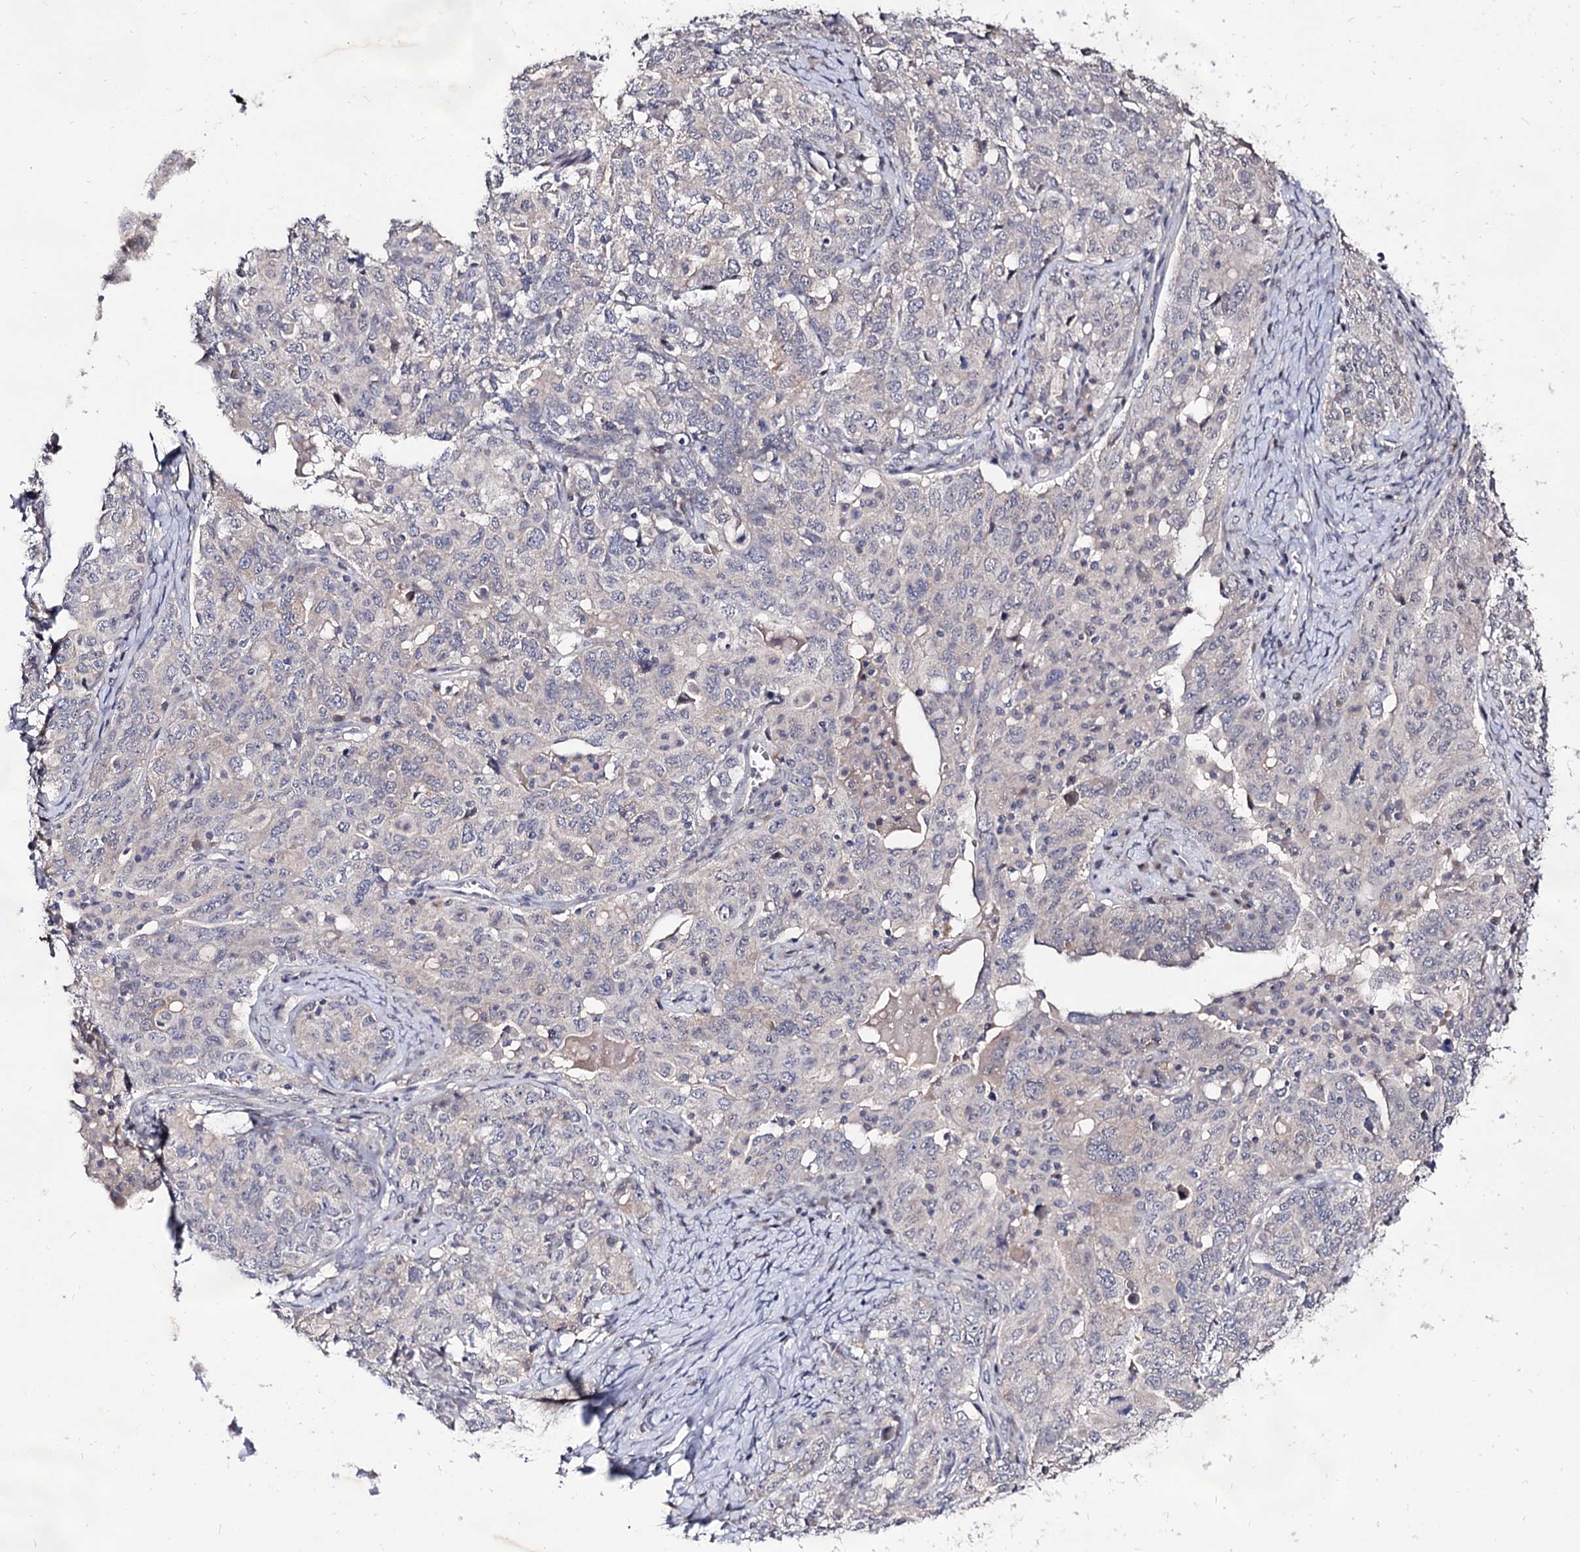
{"staining": {"intensity": "negative", "quantity": "none", "location": "none"}, "tissue": "ovarian cancer", "cell_type": "Tumor cells", "image_type": "cancer", "snomed": [{"axis": "morphology", "description": "Carcinoma, endometroid"}, {"axis": "topography", "description": "Ovary"}], "caption": "Tumor cells show no significant protein positivity in endometroid carcinoma (ovarian).", "gene": "ARFIP2", "patient": {"sex": "female", "age": 62}}